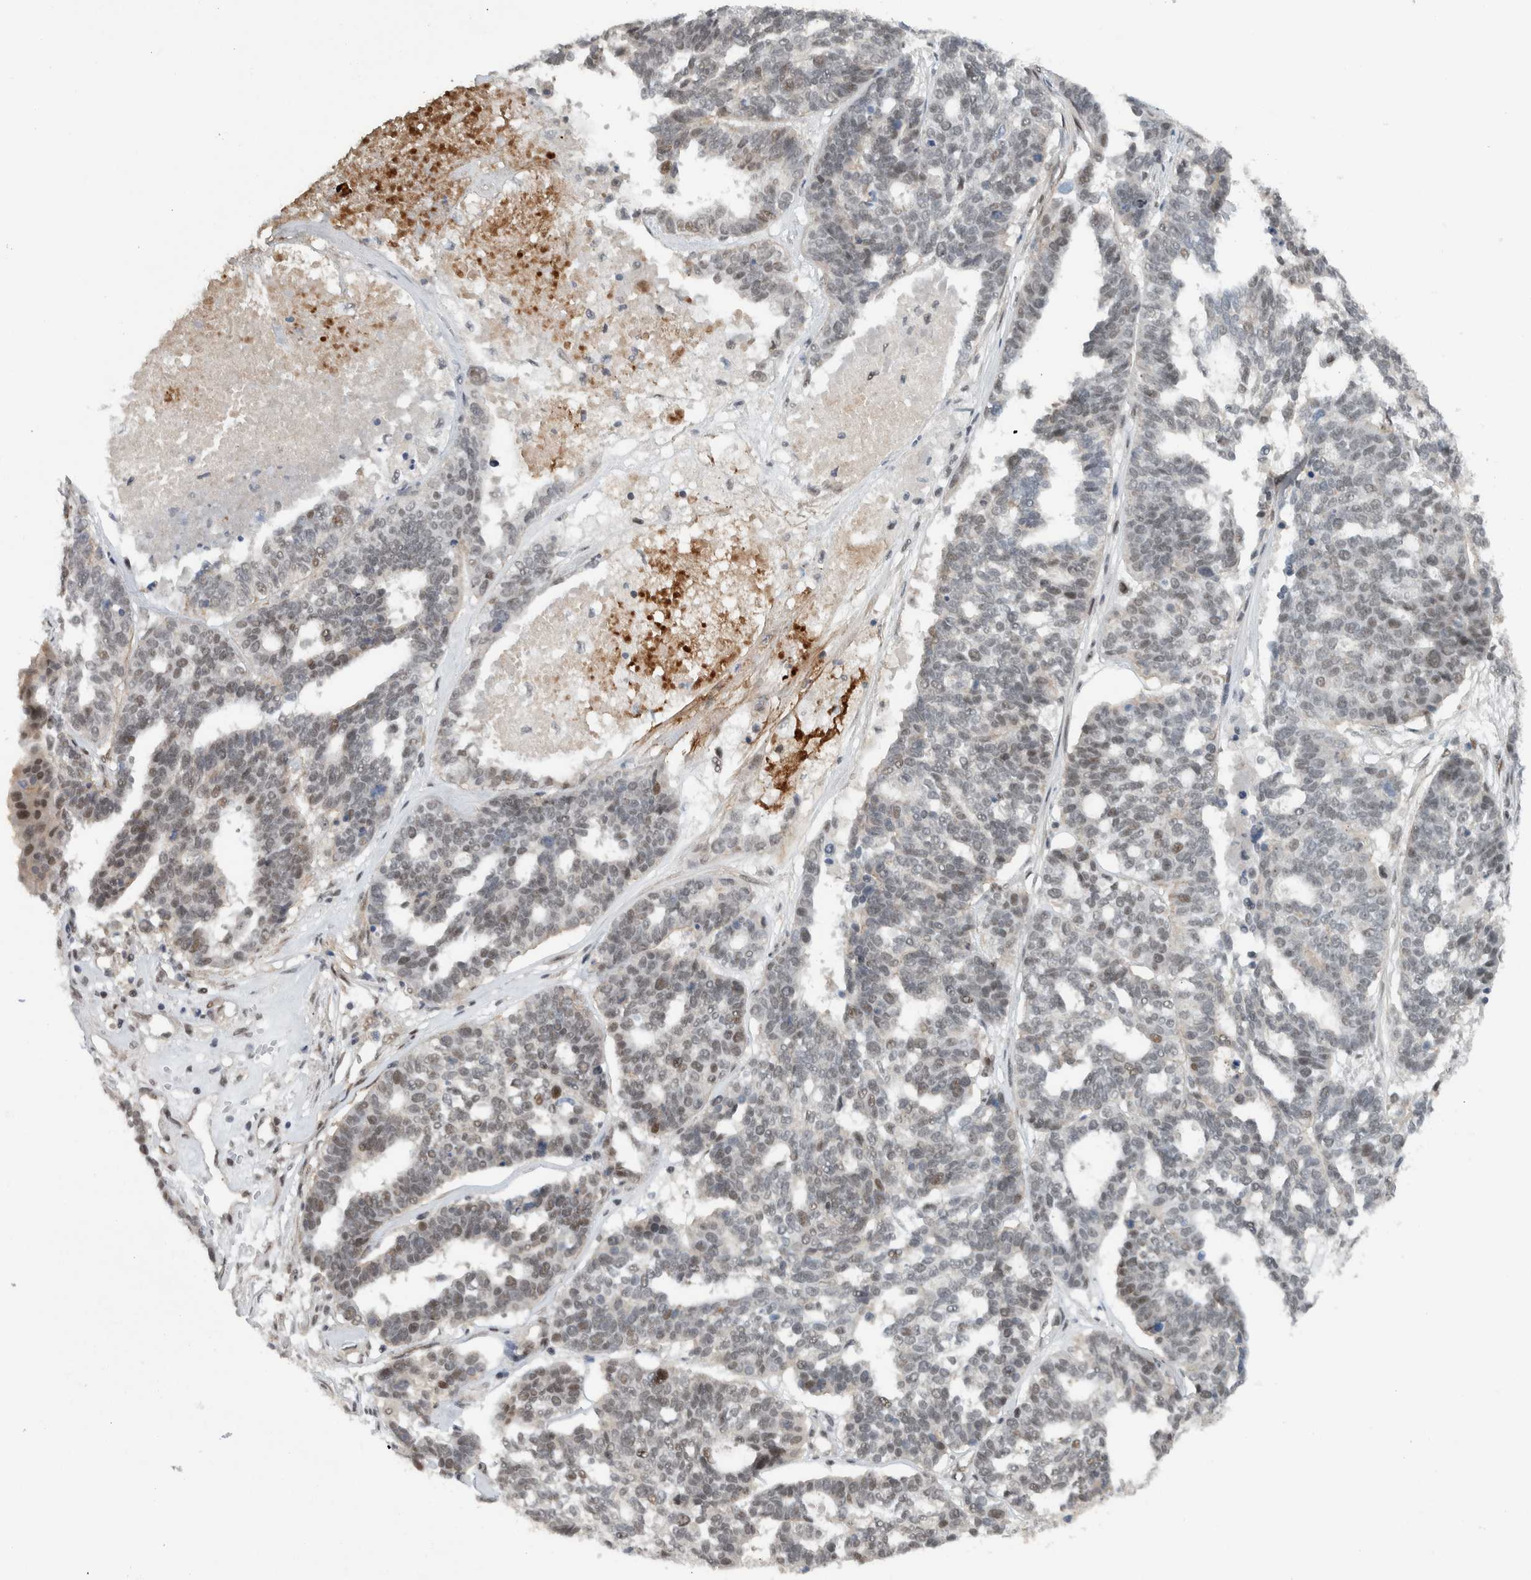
{"staining": {"intensity": "moderate", "quantity": "<25%", "location": "nuclear"}, "tissue": "ovarian cancer", "cell_type": "Tumor cells", "image_type": "cancer", "snomed": [{"axis": "morphology", "description": "Cystadenocarcinoma, serous, NOS"}, {"axis": "topography", "description": "Ovary"}], "caption": "There is low levels of moderate nuclear expression in tumor cells of serous cystadenocarcinoma (ovarian), as demonstrated by immunohistochemical staining (brown color).", "gene": "ZFP91", "patient": {"sex": "female", "age": 59}}